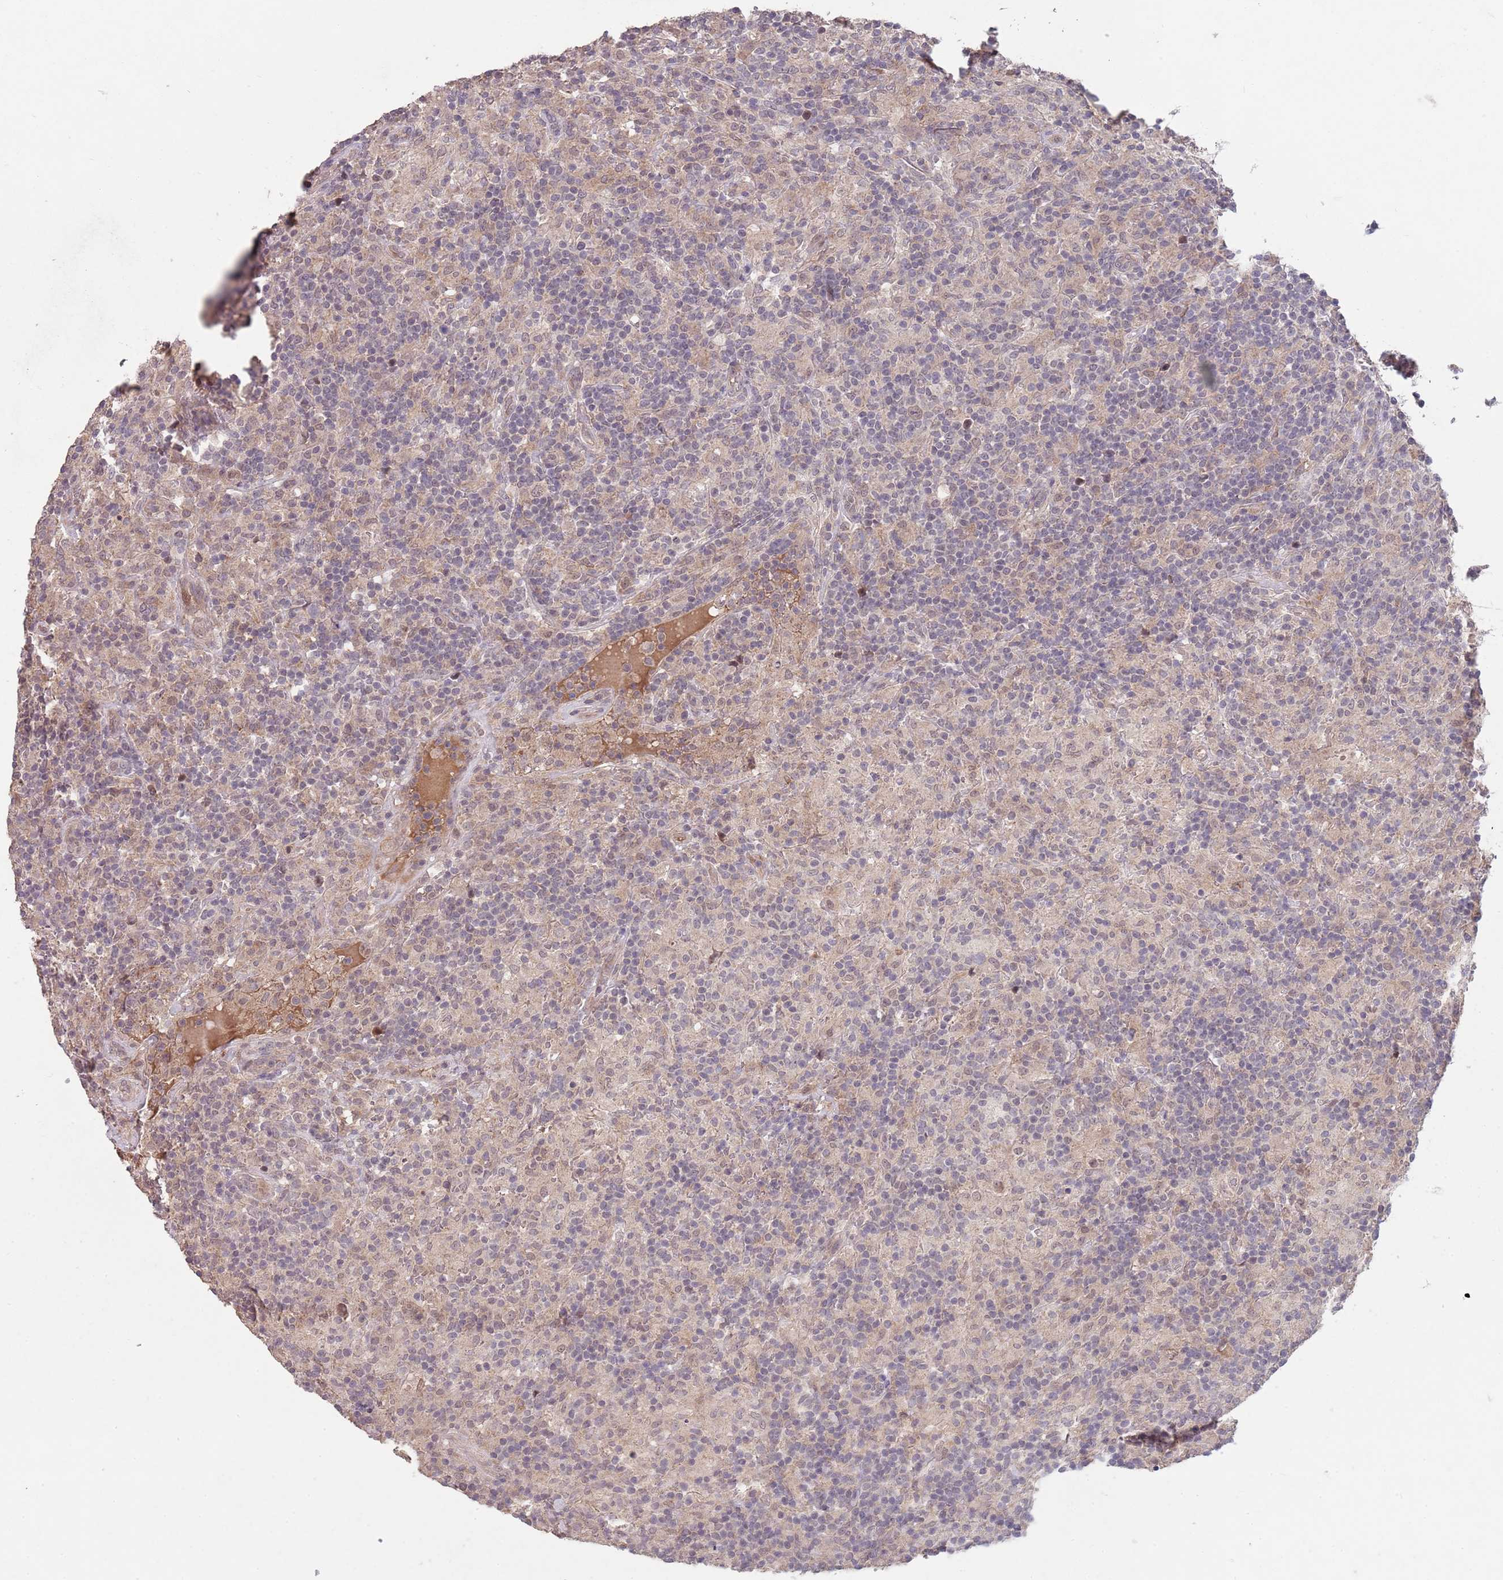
{"staining": {"intensity": "negative", "quantity": "none", "location": "none"}, "tissue": "lymphoma", "cell_type": "Tumor cells", "image_type": "cancer", "snomed": [{"axis": "morphology", "description": "Hodgkin's disease, NOS"}, {"axis": "topography", "description": "Lymph node"}], "caption": "This is an immunohistochemistry (IHC) image of lymphoma. There is no expression in tumor cells.", "gene": "MEI1", "patient": {"sex": "male", "age": 70}}